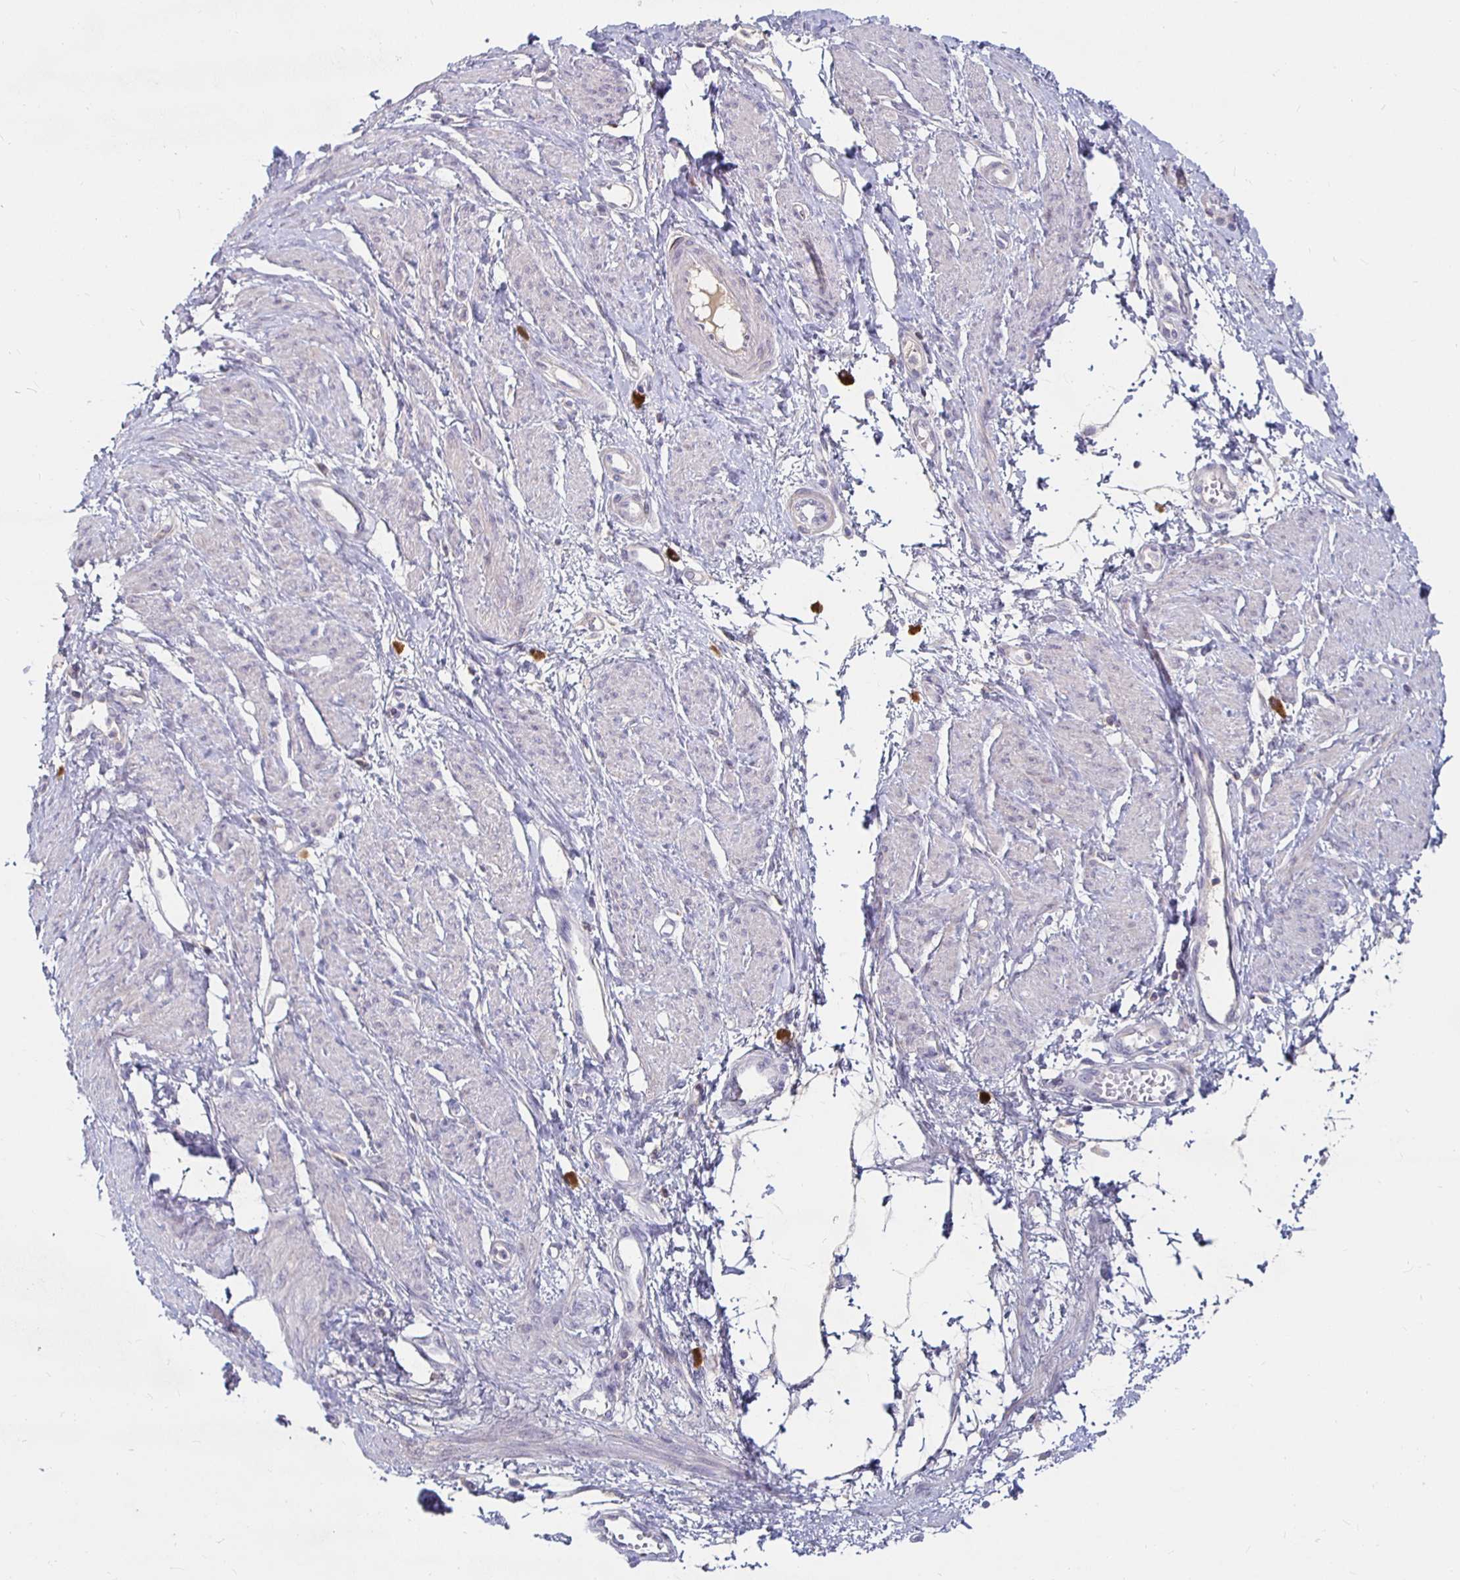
{"staining": {"intensity": "negative", "quantity": "none", "location": "none"}, "tissue": "smooth muscle", "cell_type": "Smooth muscle cells", "image_type": "normal", "snomed": [{"axis": "morphology", "description": "Normal tissue, NOS"}, {"axis": "topography", "description": "Smooth muscle"}, {"axis": "topography", "description": "Uterus"}], "caption": "The histopathology image reveals no staining of smooth muscle cells in unremarkable smooth muscle.", "gene": "RNF144B", "patient": {"sex": "female", "age": 39}}